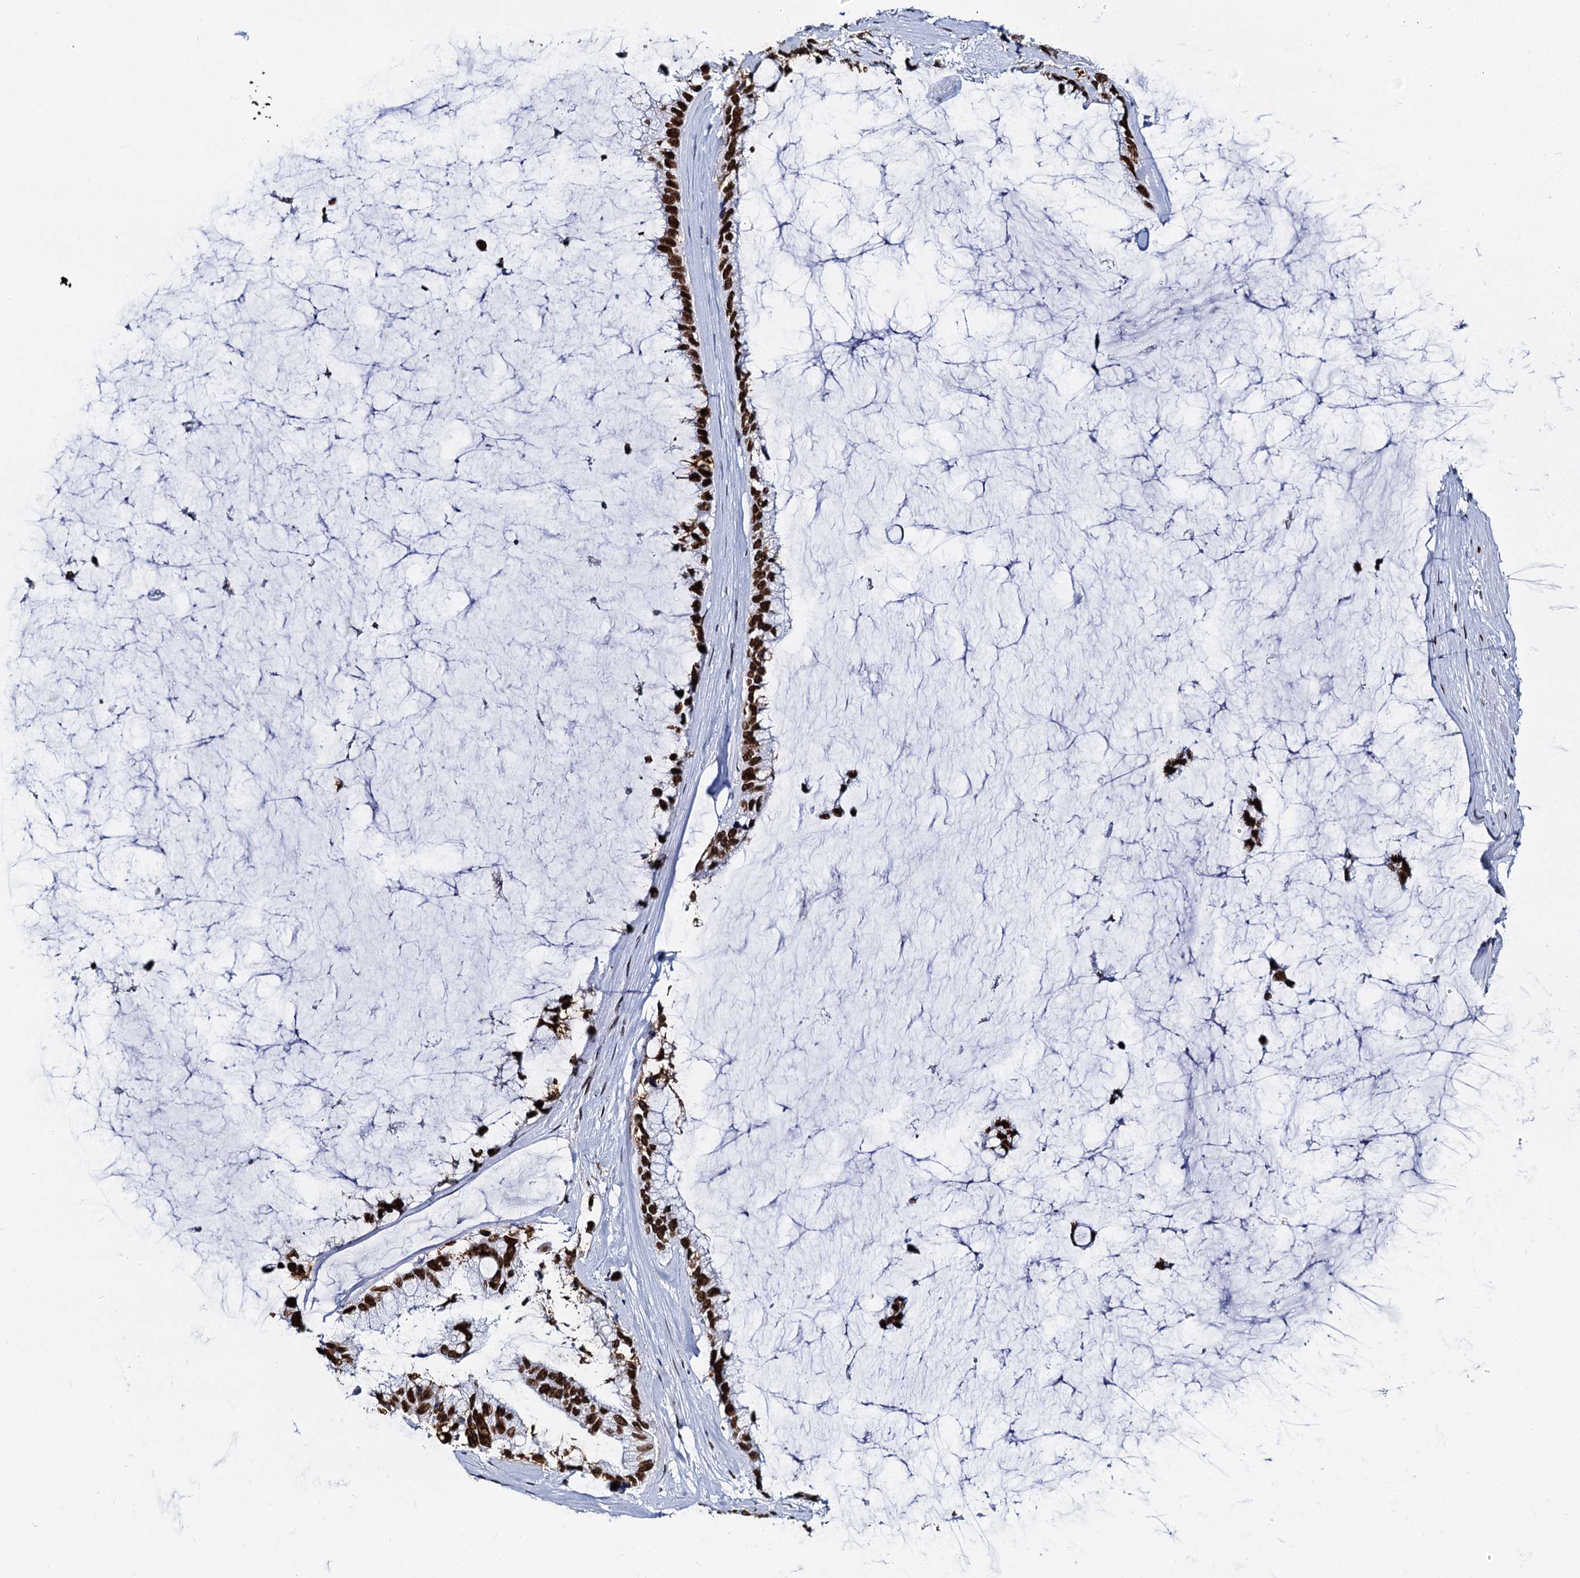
{"staining": {"intensity": "strong", "quantity": ">75%", "location": "nuclear"}, "tissue": "ovarian cancer", "cell_type": "Tumor cells", "image_type": "cancer", "snomed": [{"axis": "morphology", "description": "Cystadenocarcinoma, mucinous, NOS"}, {"axis": "topography", "description": "Ovary"}], "caption": "Protein expression analysis of human mucinous cystadenocarcinoma (ovarian) reveals strong nuclear staining in approximately >75% of tumor cells.", "gene": "CMAS", "patient": {"sex": "female", "age": 39}}